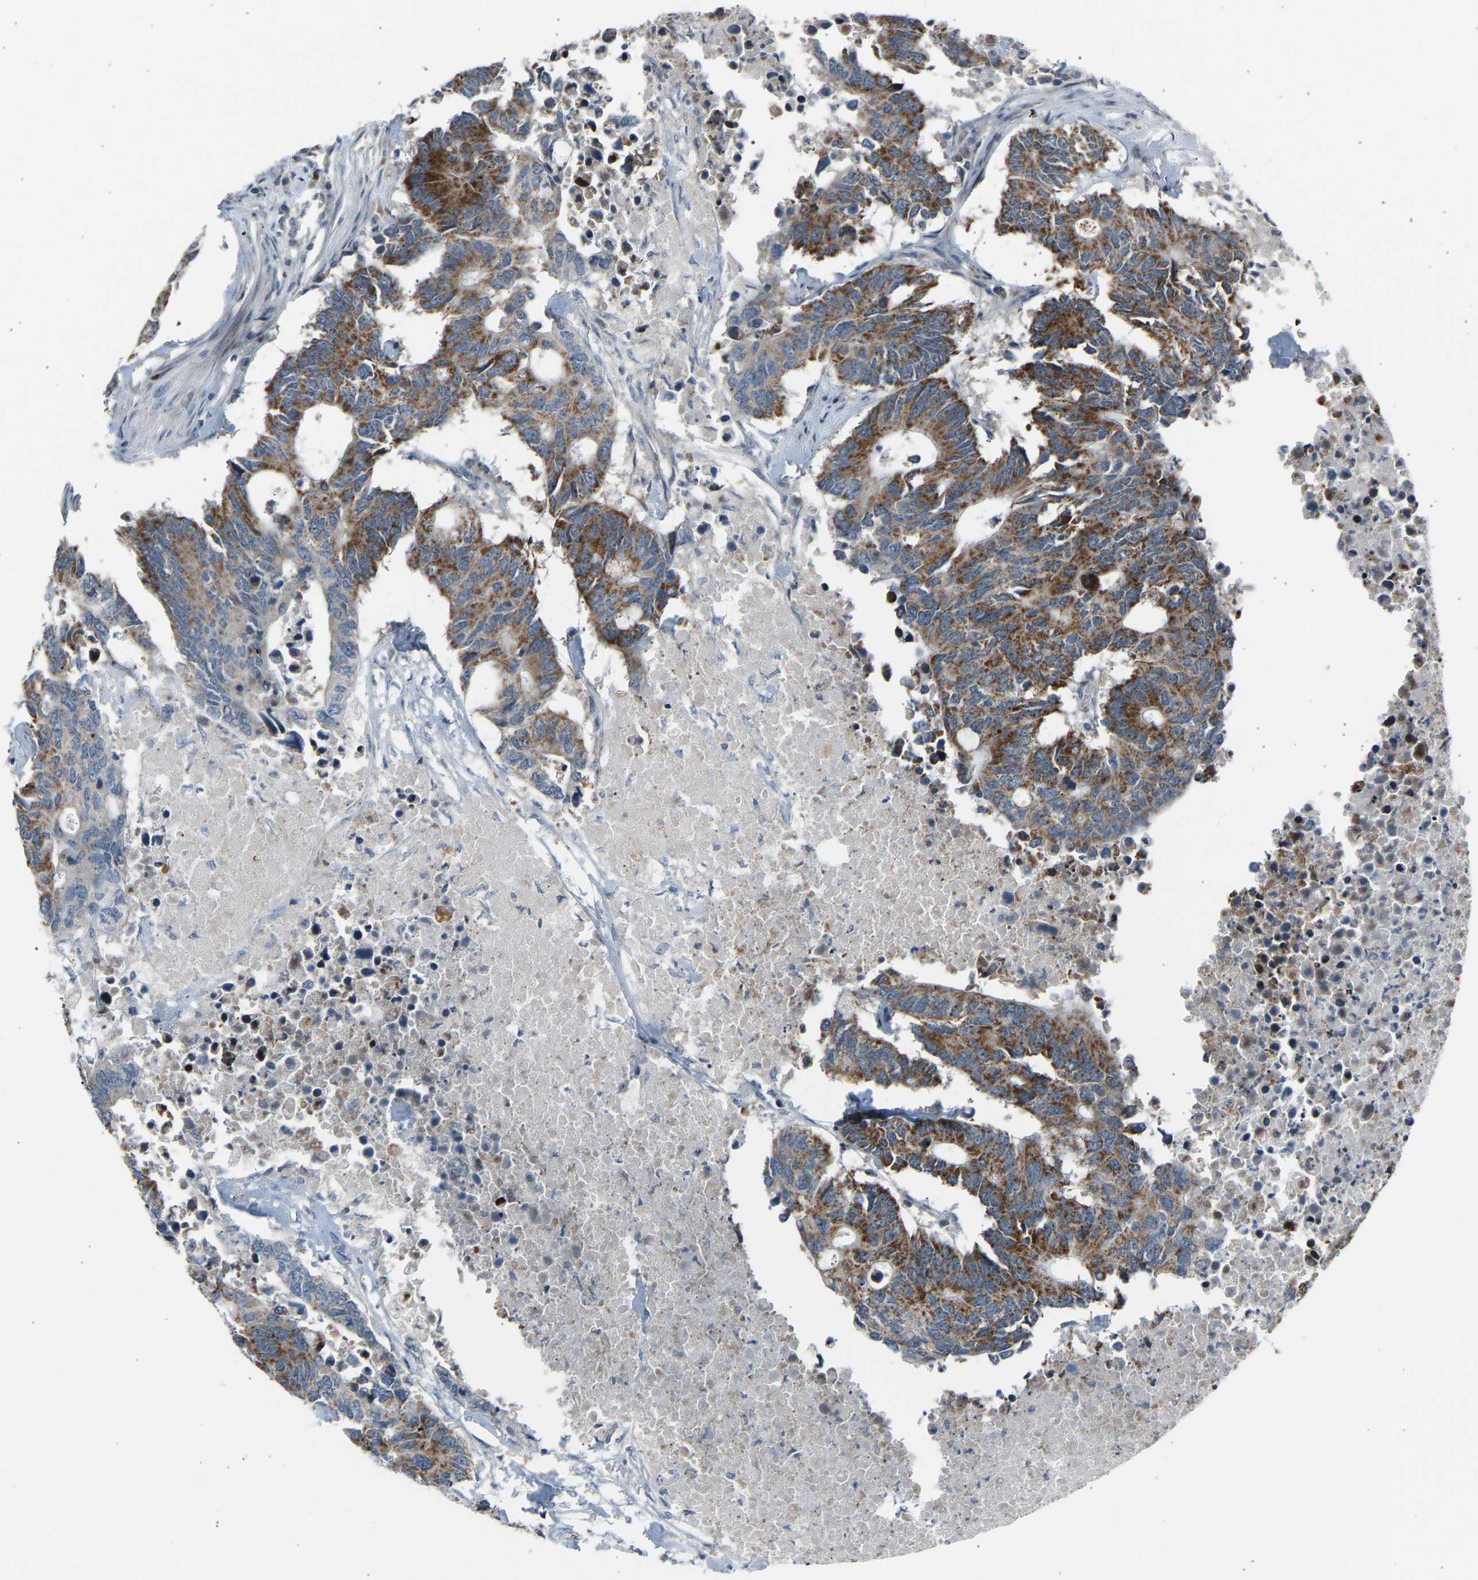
{"staining": {"intensity": "strong", "quantity": "25%-75%", "location": "cytoplasmic/membranous"}, "tissue": "colorectal cancer", "cell_type": "Tumor cells", "image_type": "cancer", "snomed": [{"axis": "morphology", "description": "Adenocarcinoma, NOS"}, {"axis": "topography", "description": "Colon"}], "caption": "Protein analysis of colorectal adenocarcinoma tissue displays strong cytoplasmic/membranous staining in about 25%-75% of tumor cells.", "gene": "SLIRP", "patient": {"sex": "male", "age": 71}}